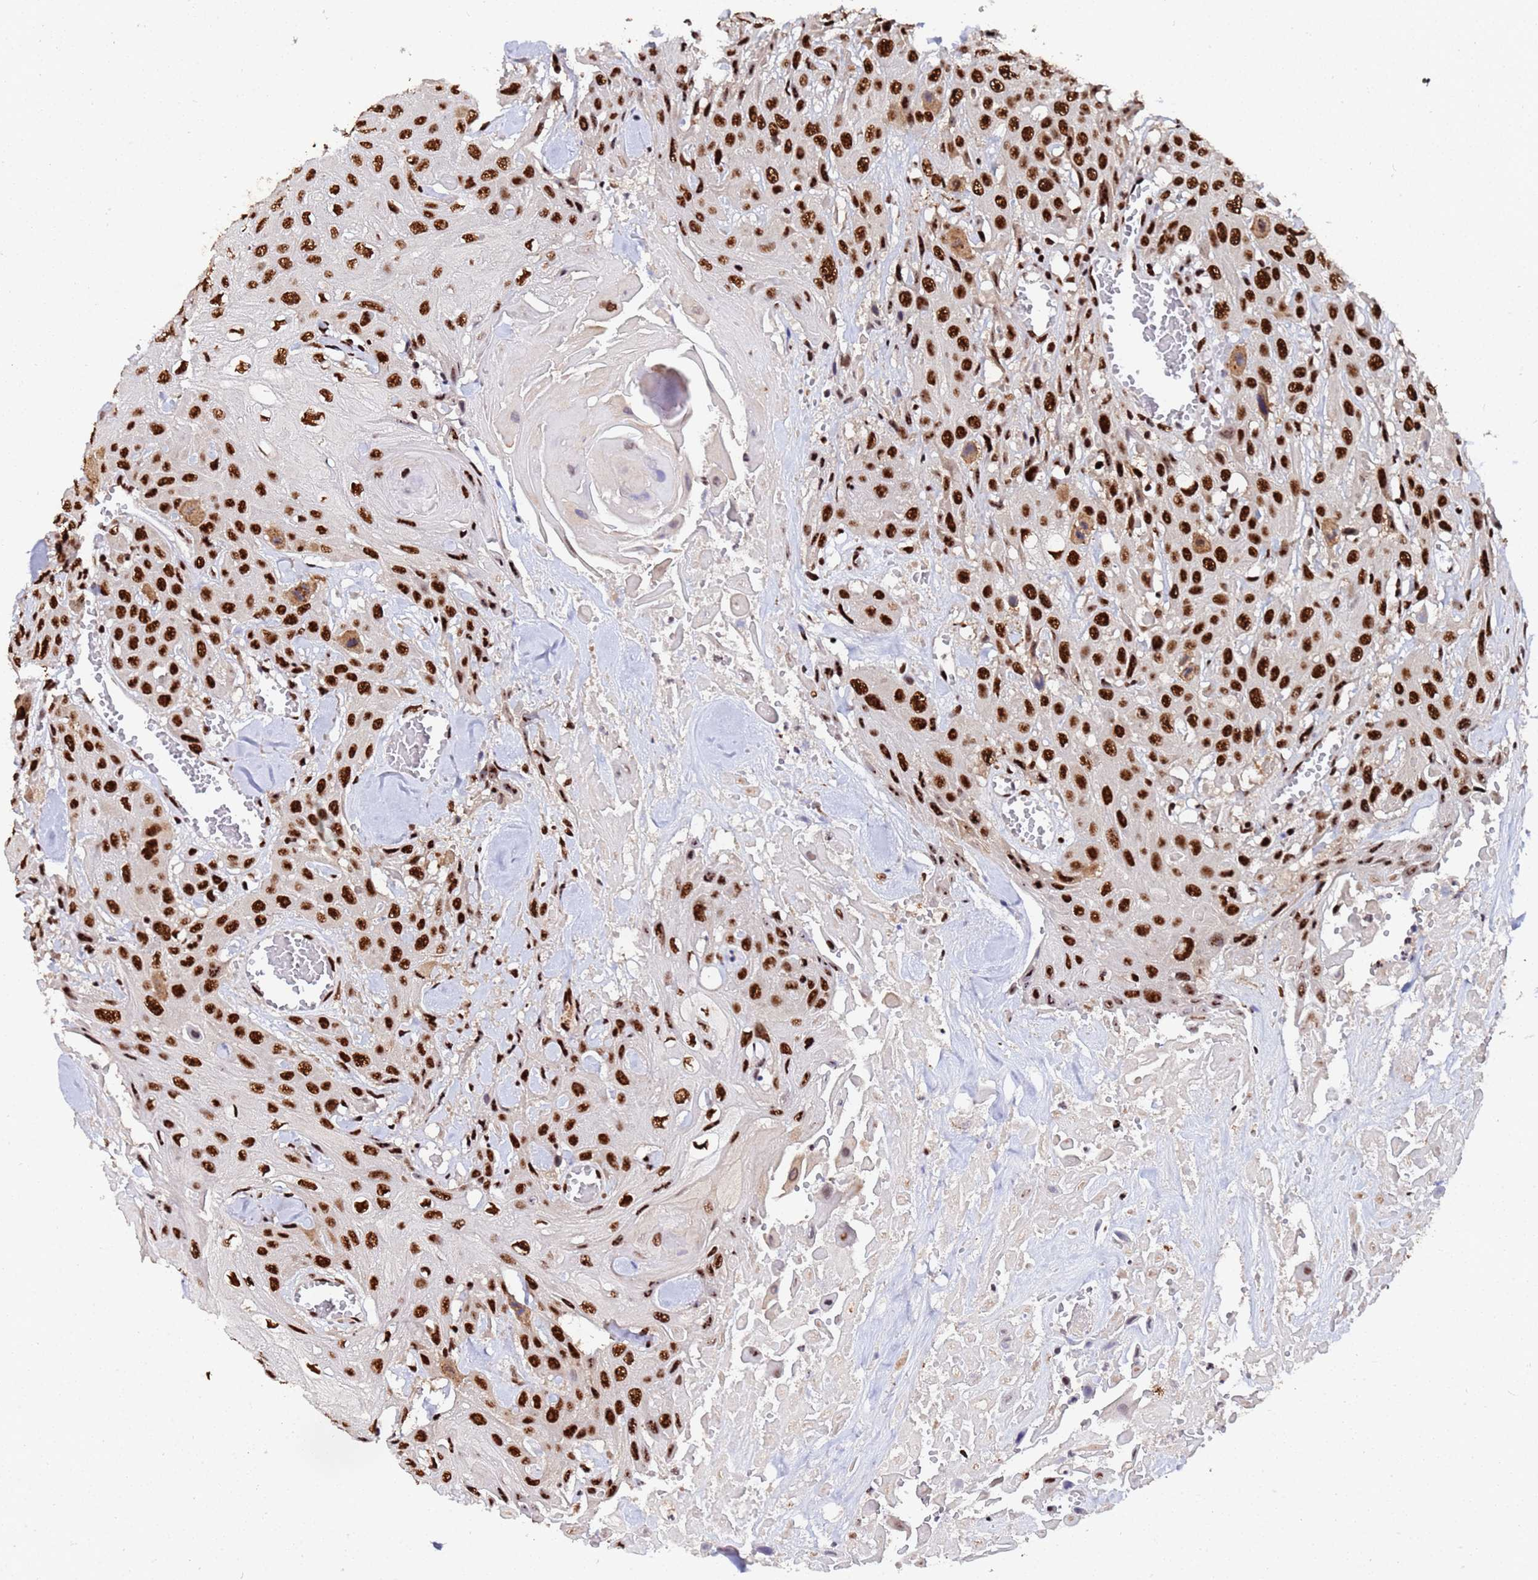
{"staining": {"intensity": "strong", "quantity": ">75%", "location": "nuclear"}, "tissue": "head and neck cancer", "cell_type": "Tumor cells", "image_type": "cancer", "snomed": [{"axis": "morphology", "description": "Squamous cell carcinoma, NOS"}, {"axis": "topography", "description": "Head-Neck"}], "caption": "Immunohistochemistry (IHC) (DAB (3,3'-diaminobenzidine)) staining of squamous cell carcinoma (head and neck) shows strong nuclear protein expression in approximately >75% of tumor cells. (DAB IHC with brightfield microscopy, high magnification).", "gene": "SF3B2", "patient": {"sex": "male", "age": 81}}